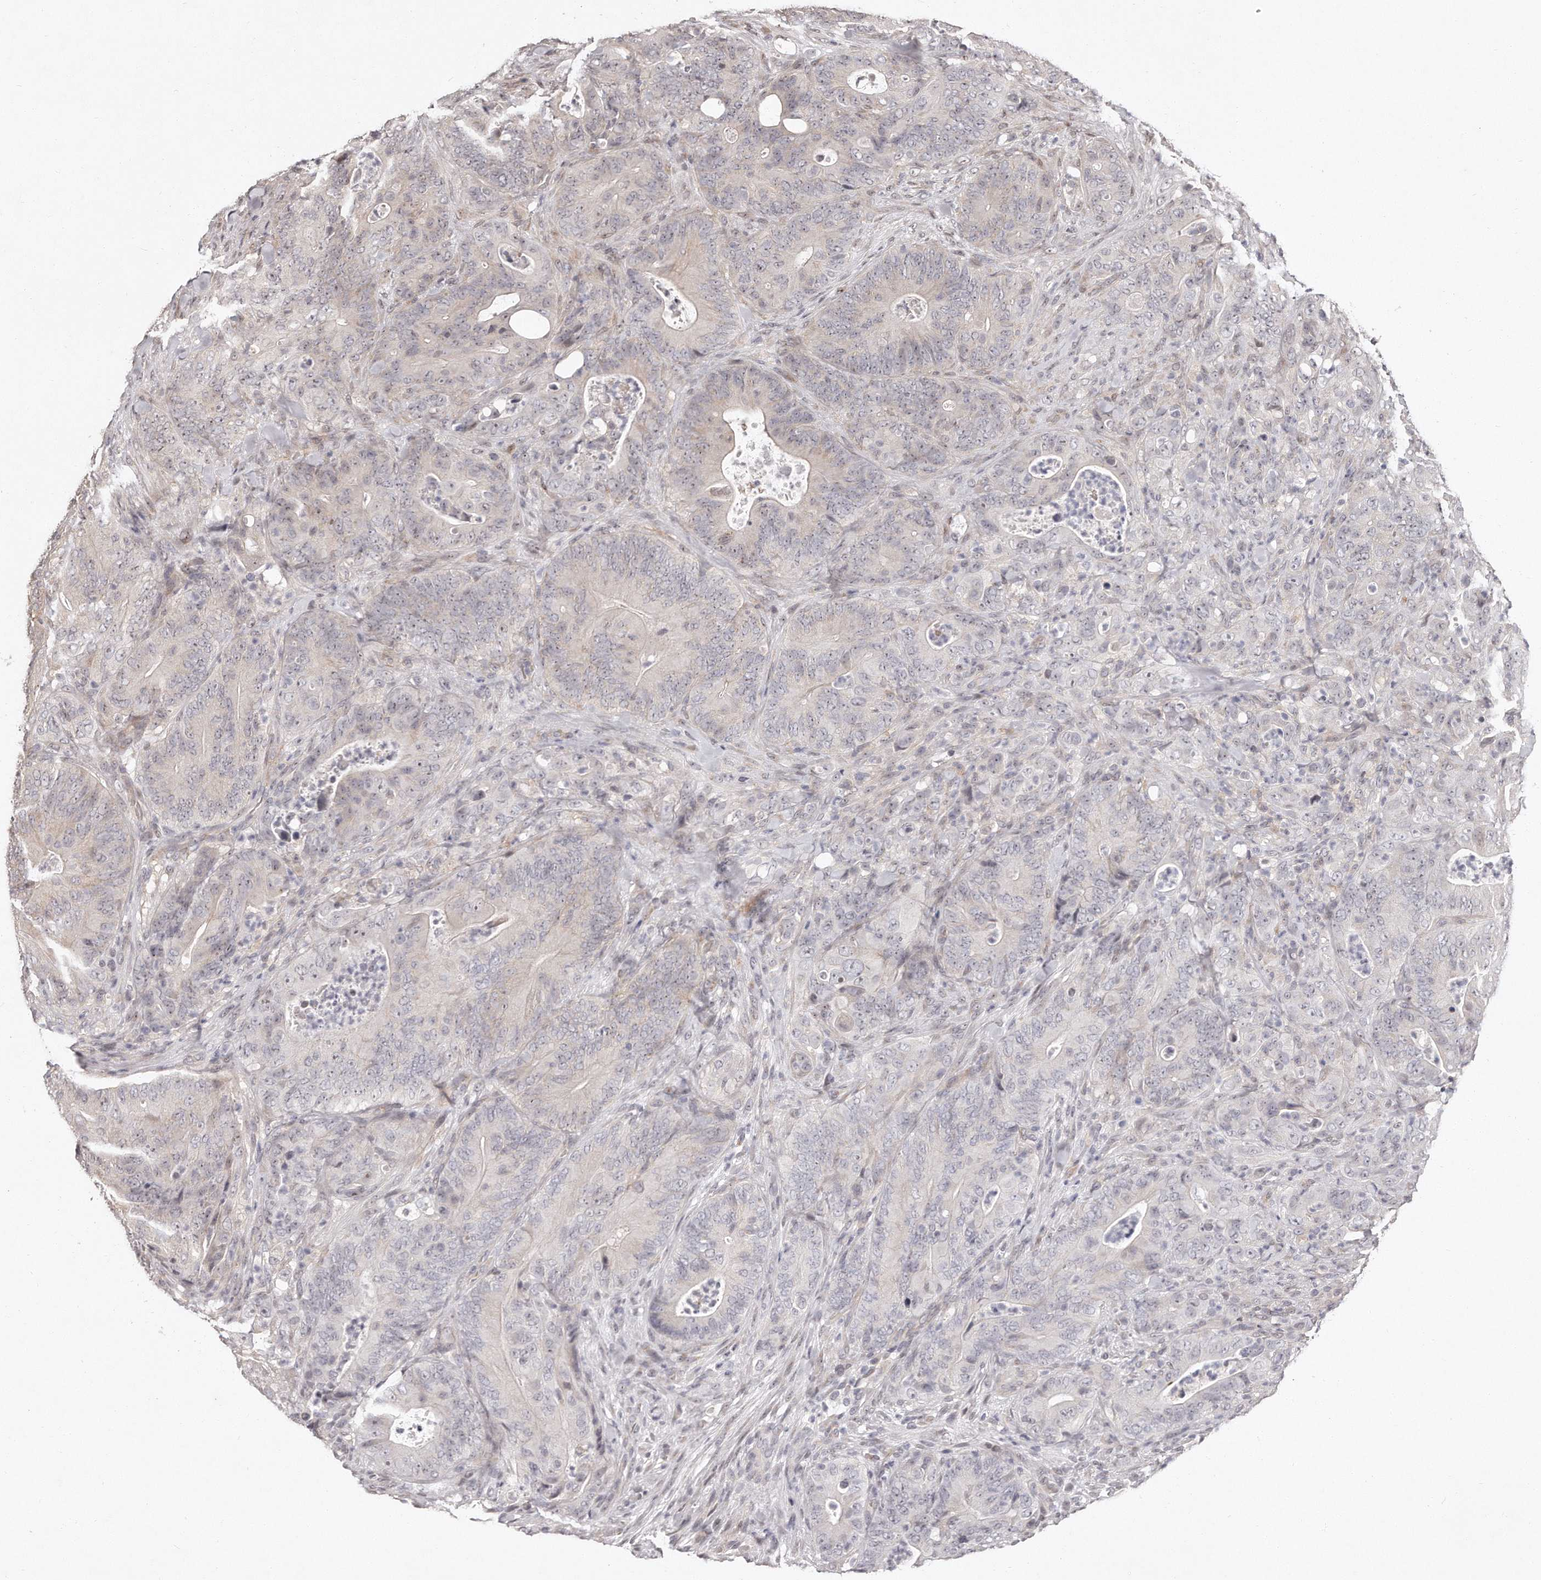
{"staining": {"intensity": "weak", "quantity": "<25%", "location": "nuclear"}, "tissue": "colorectal cancer", "cell_type": "Tumor cells", "image_type": "cancer", "snomed": [{"axis": "morphology", "description": "Normal tissue, NOS"}, {"axis": "topography", "description": "Colon"}], "caption": "Micrograph shows no significant protein positivity in tumor cells of colorectal cancer.", "gene": "HASPIN", "patient": {"sex": "female", "age": 82}}